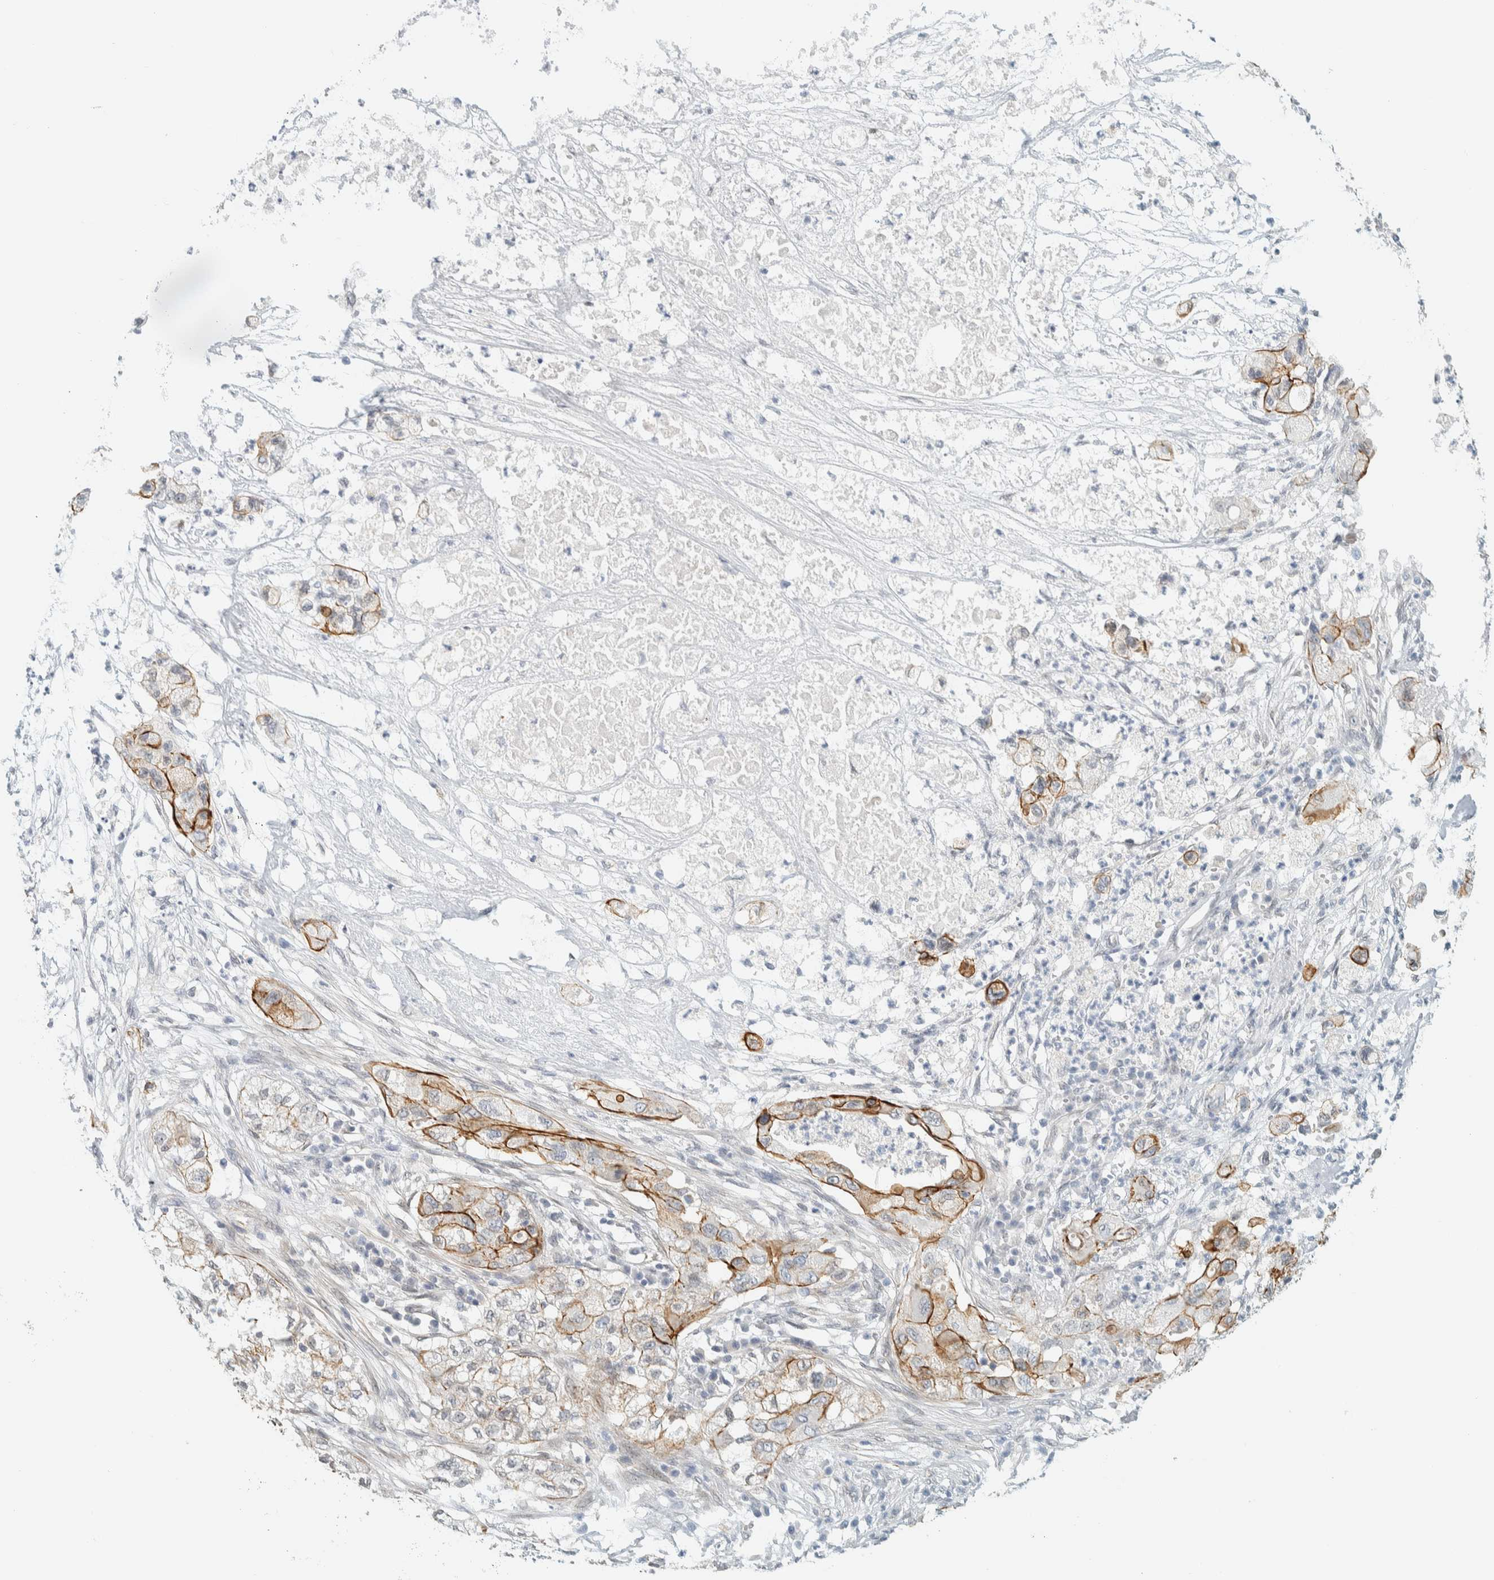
{"staining": {"intensity": "moderate", "quantity": "25%-75%", "location": "cytoplasmic/membranous"}, "tissue": "pancreatic cancer", "cell_type": "Tumor cells", "image_type": "cancer", "snomed": [{"axis": "morphology", "description": "Adenocarcinoma, NOS"}, {"axis": "topography", "description": "Pancreas"}], "caption": "Adenocarcinoma (pancreatic) stained with a brown dye displays moderate cytoplasmic/membranous positive expression in about 25%-75% of tumor cells.", "gene": "C1QTNF12", "patient": {"sex": "female", "age": 78}}